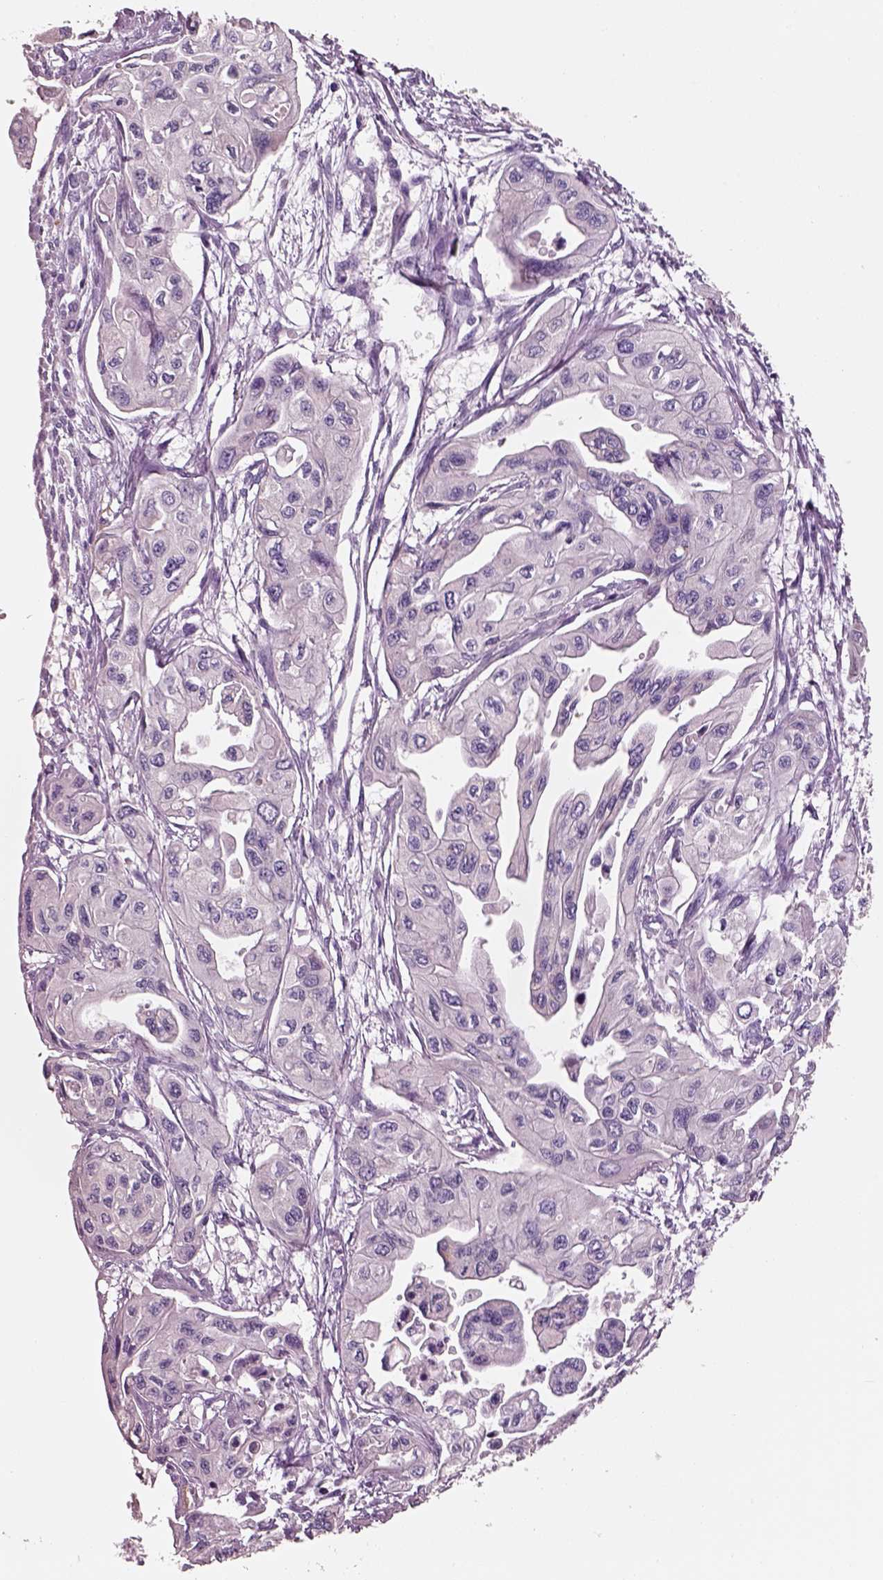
{"staining": {"intensity": "negative", "quantity": "none", "location": "none"}, "tissue": "pancreatic cancer", "cell_type": "Tumor cells", "image_type": "cancer", "snomed": [{"axis": "morphology", "description": "Adenocarcinoma, NOS"}, {"axis": "topography", "description": "Pancreas"}], "caption": "A histopathology image of pancreatic adenocarcinoma stained for a protein exhibits no brown staining in tumor cells.", "gene": "PNOC", "patient": {"sex": "female", "age": 76}}